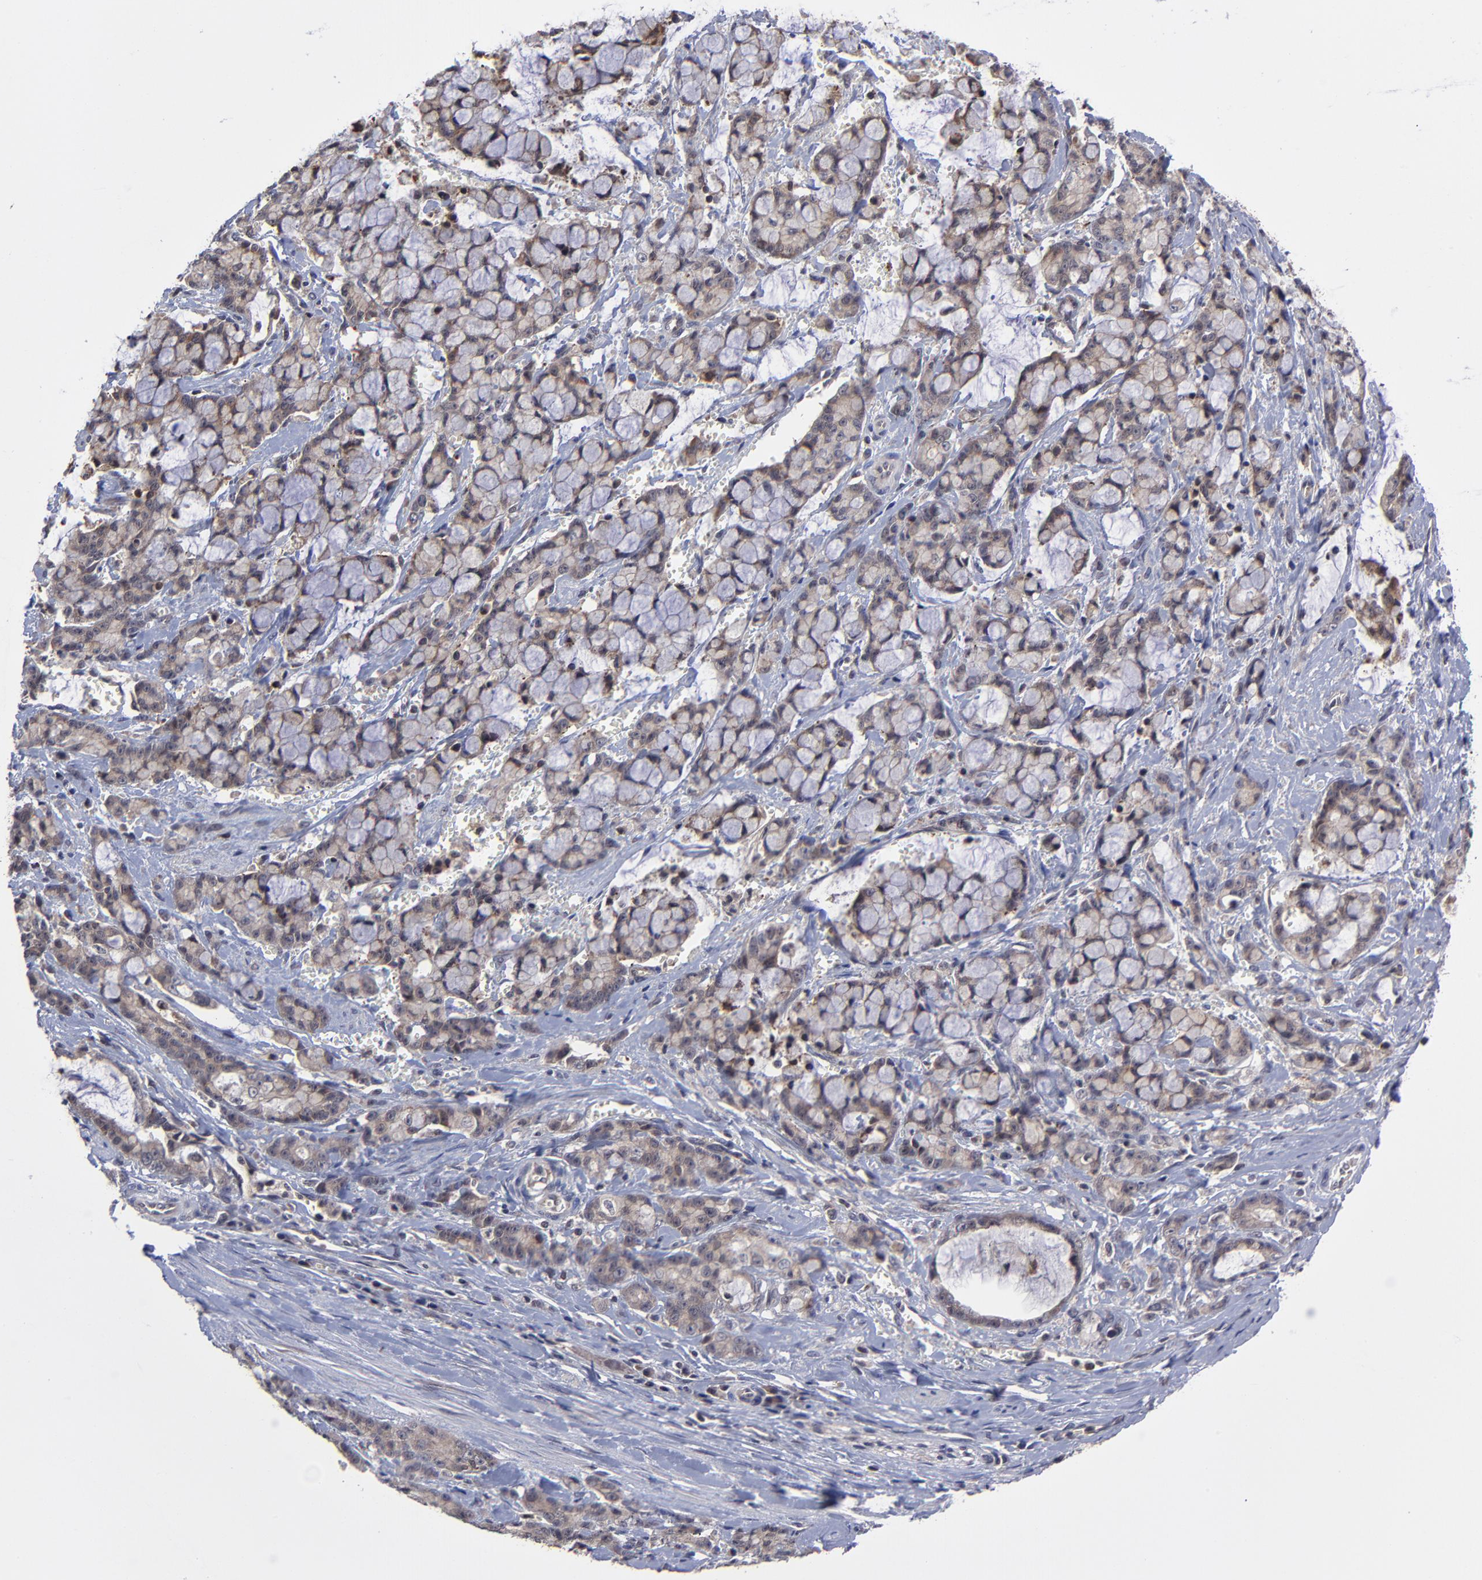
{"staining": {"intensity": "weak", "quantity": "25%-75%", "location": "cytoplasmic/membranous"}, "tissue": "pancreatic cancer", "cell_type": "Tumor cells", "image_type": "cancer", "snomed": [{"axis": "morphology", "description": "Adenocarcinoma, NOS"}, {"axis": "topography", "description": "Pancreas"}], "caption": "Immunohistochemical staining of adenocarcinoma (pancreatic) shows low levels of weak cytoplasmic/membranous protein positivity in approximately 25%-75% of tumor cells.", "gene": "UBE2L6", "patient": {"sex": "female", "age": 73}}